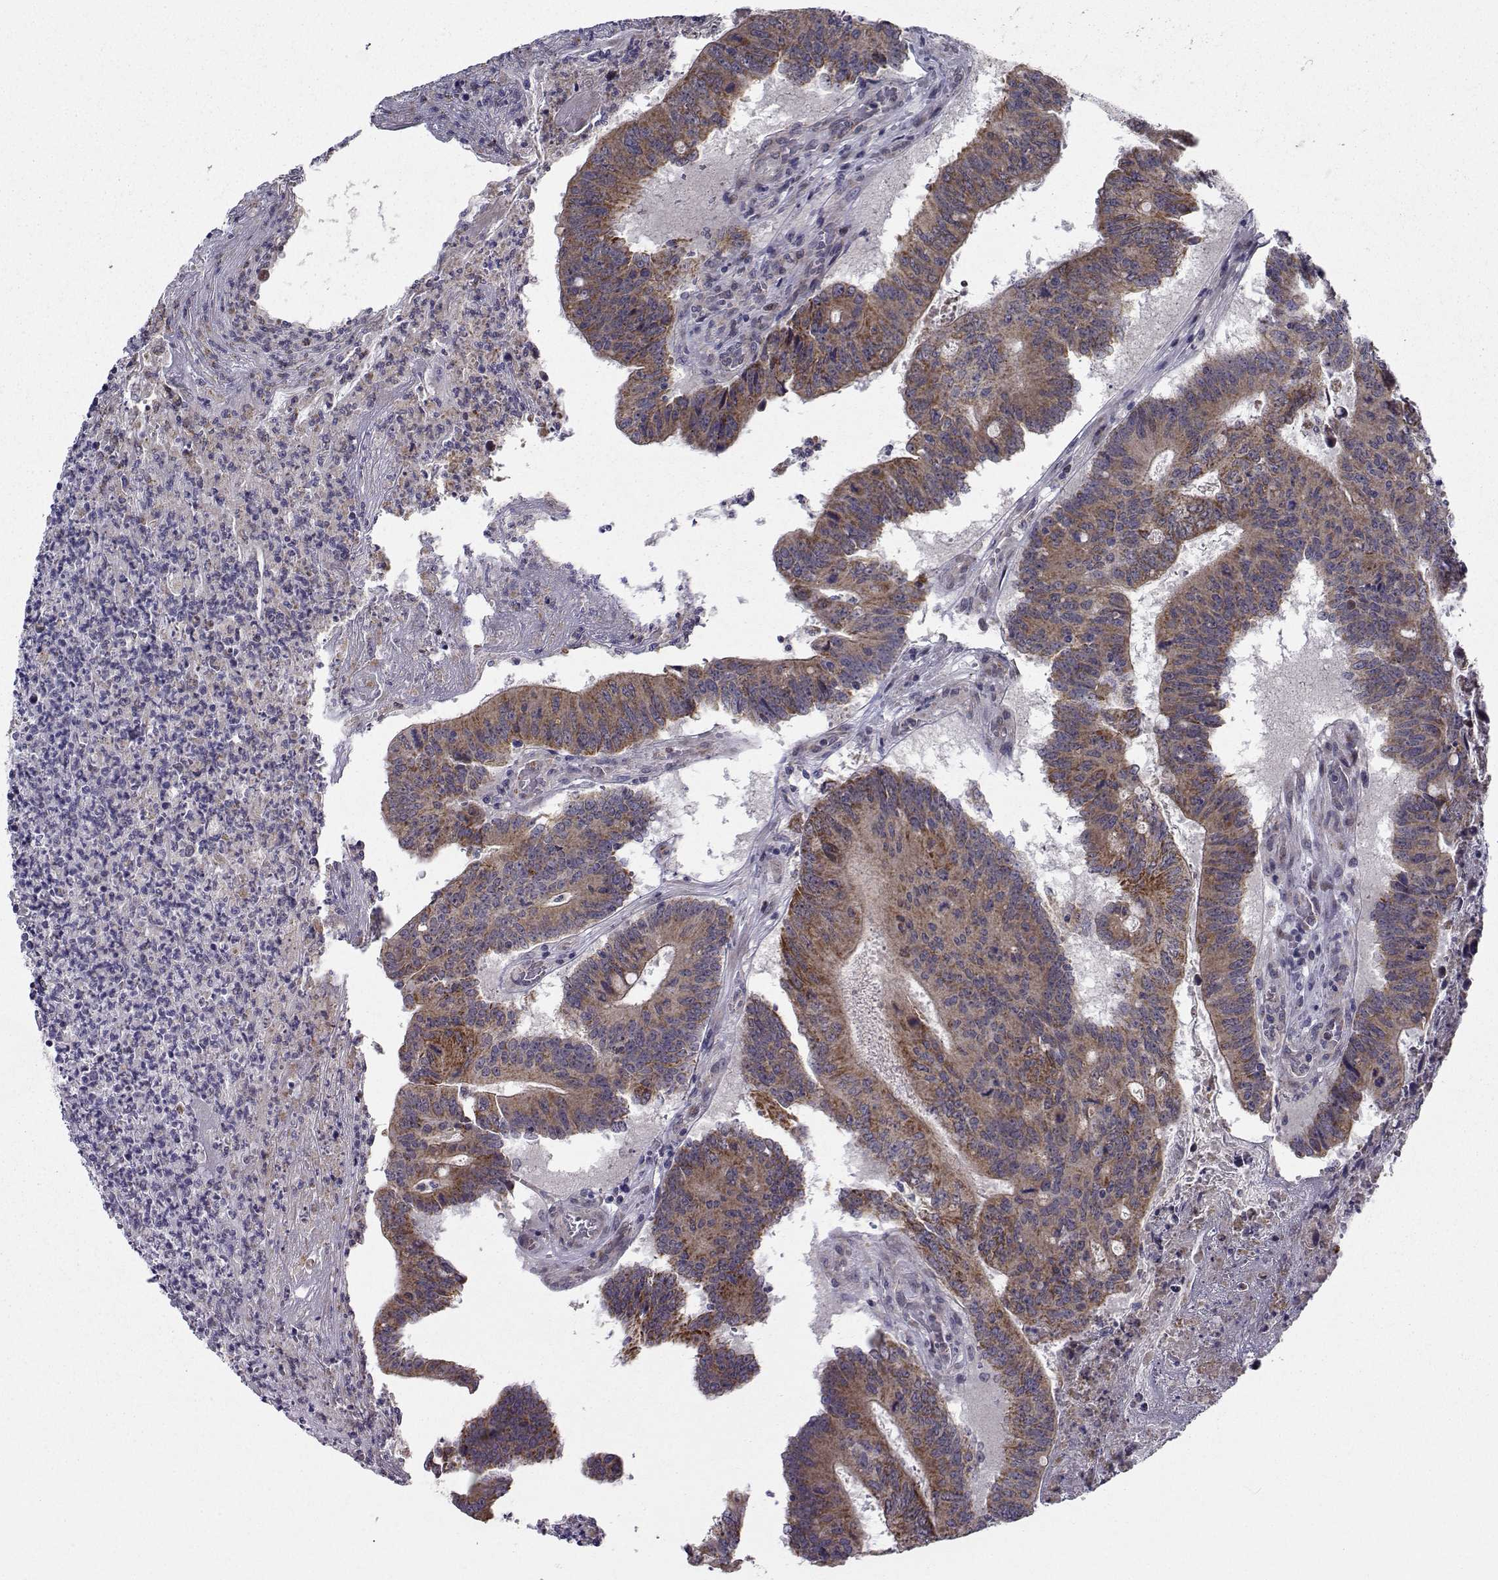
{"staining": {"intensity": "strong", "quantity": "25%-75%", "location": "cytoplasmic/membranous"}, "tissue": "colorectal cancer", "cell_type": "Tumor cells", "image_type": "cancer", "snomed": [{"axis": "morphology", "description": "Adenocarcinoma, NOS"}, {"axis": "topography", "description": "Colon"}], "caption": "Tumor cells exhibit strong cytoplasmic/membranous positivity in about 25%-75% of cells in colorectal cancer (adenocarcinoma).", "gene": "NECAB3", "patient": {"sex": "female", "age": 70}}